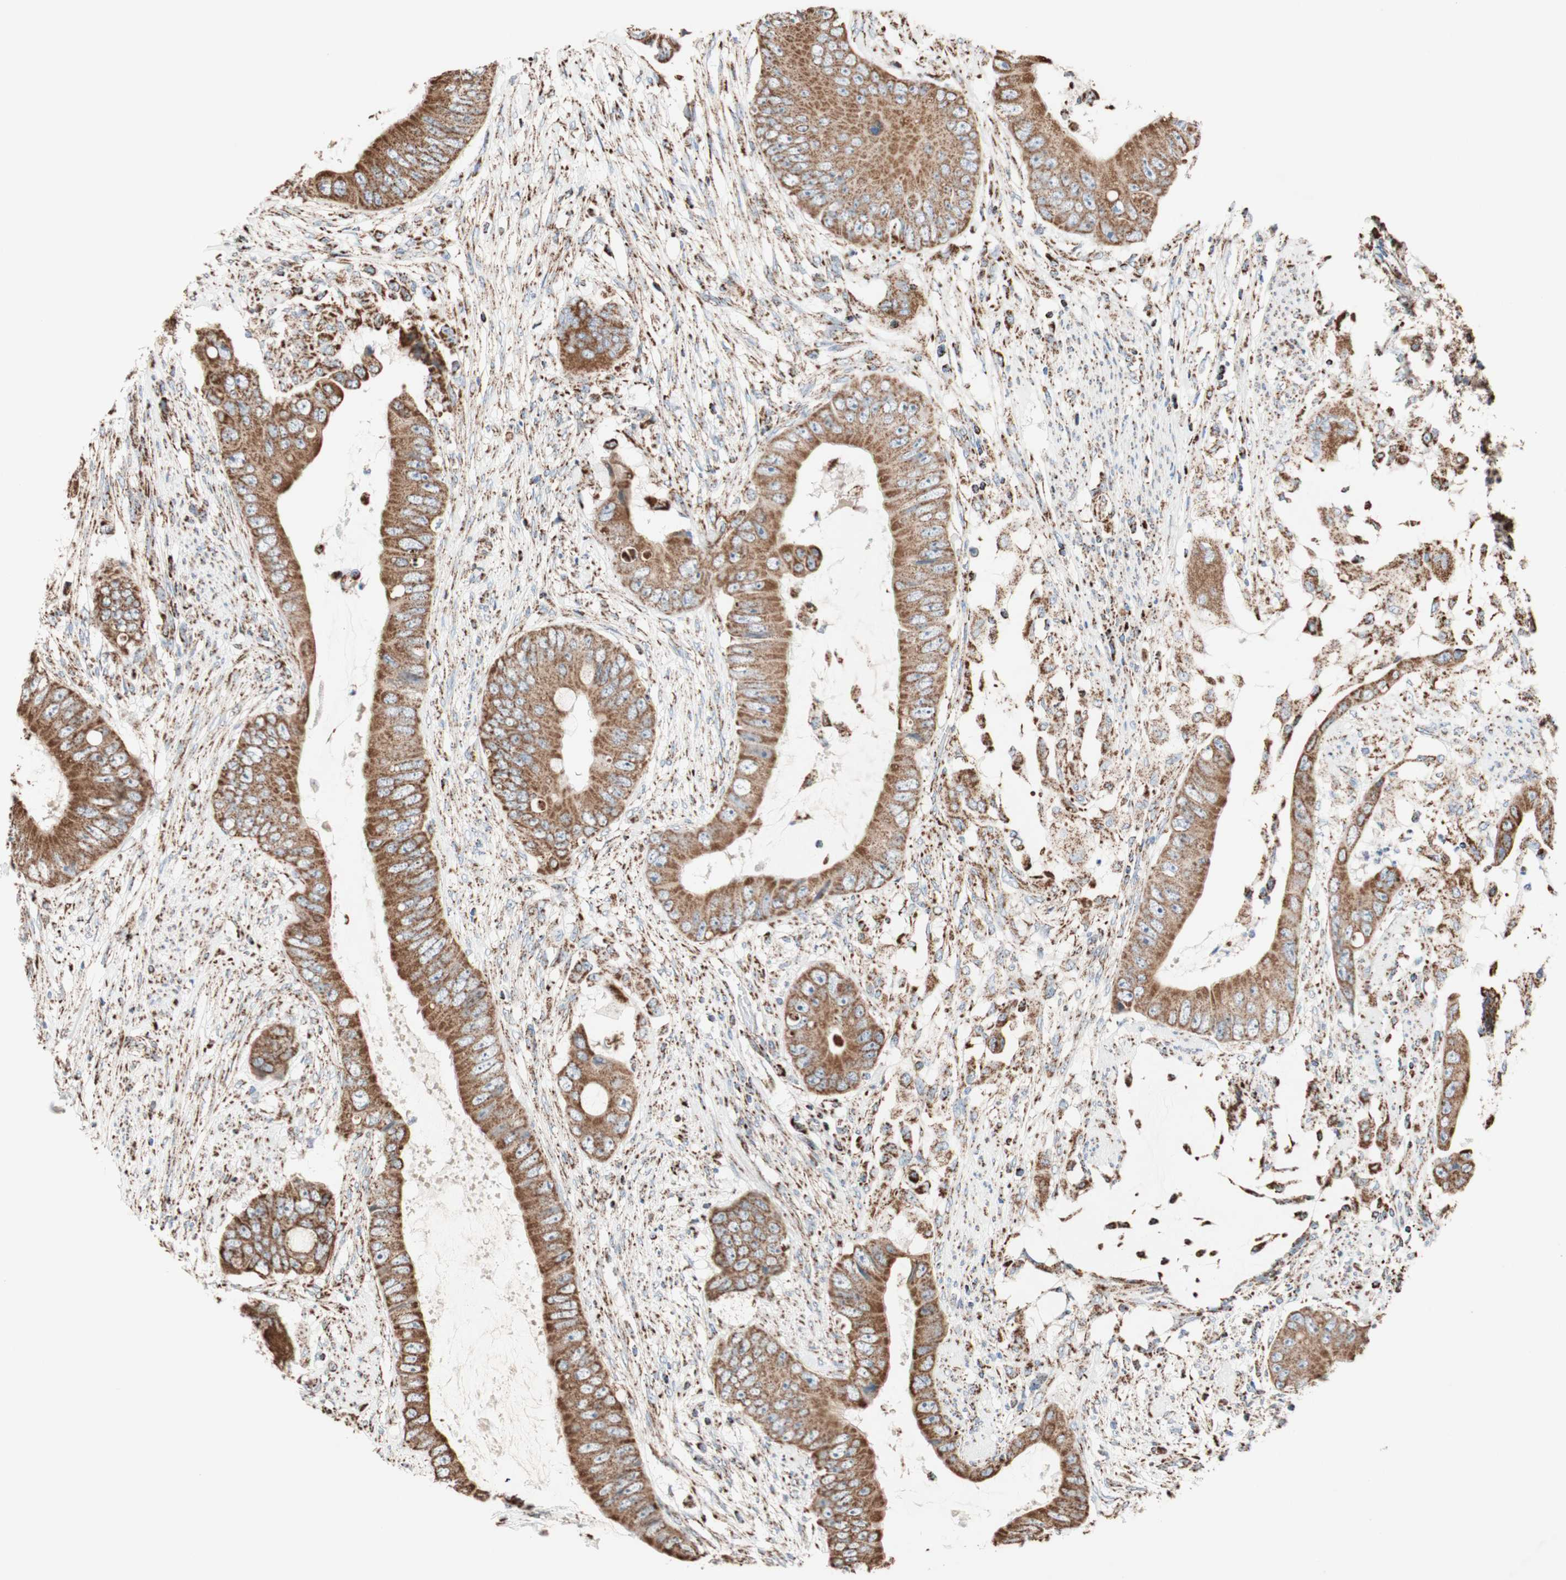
{"staining": {"intensity": "strong", "quantity": ">75%", "location": "cytoplasmic/membranous"}, "tissue": "colorectal cancer", "cell_type": "Tumor cells", "image_type": "cancer", "snomed": [{"axis": "morphology", "description": "Adenocarcinoma, NOS"}, {"axis": "topography", "description": "Rectum"}], "caption": "An immunohistochemistry photomicrograph of tumor tissue is shown. Protein staining in brown shows strong cytoplasmic/membranous positivity in adenocarcinoma (colorectal) within tumor cells.", "gene": "PCSK4", "patient": {"sex": "female", "age": 77}}